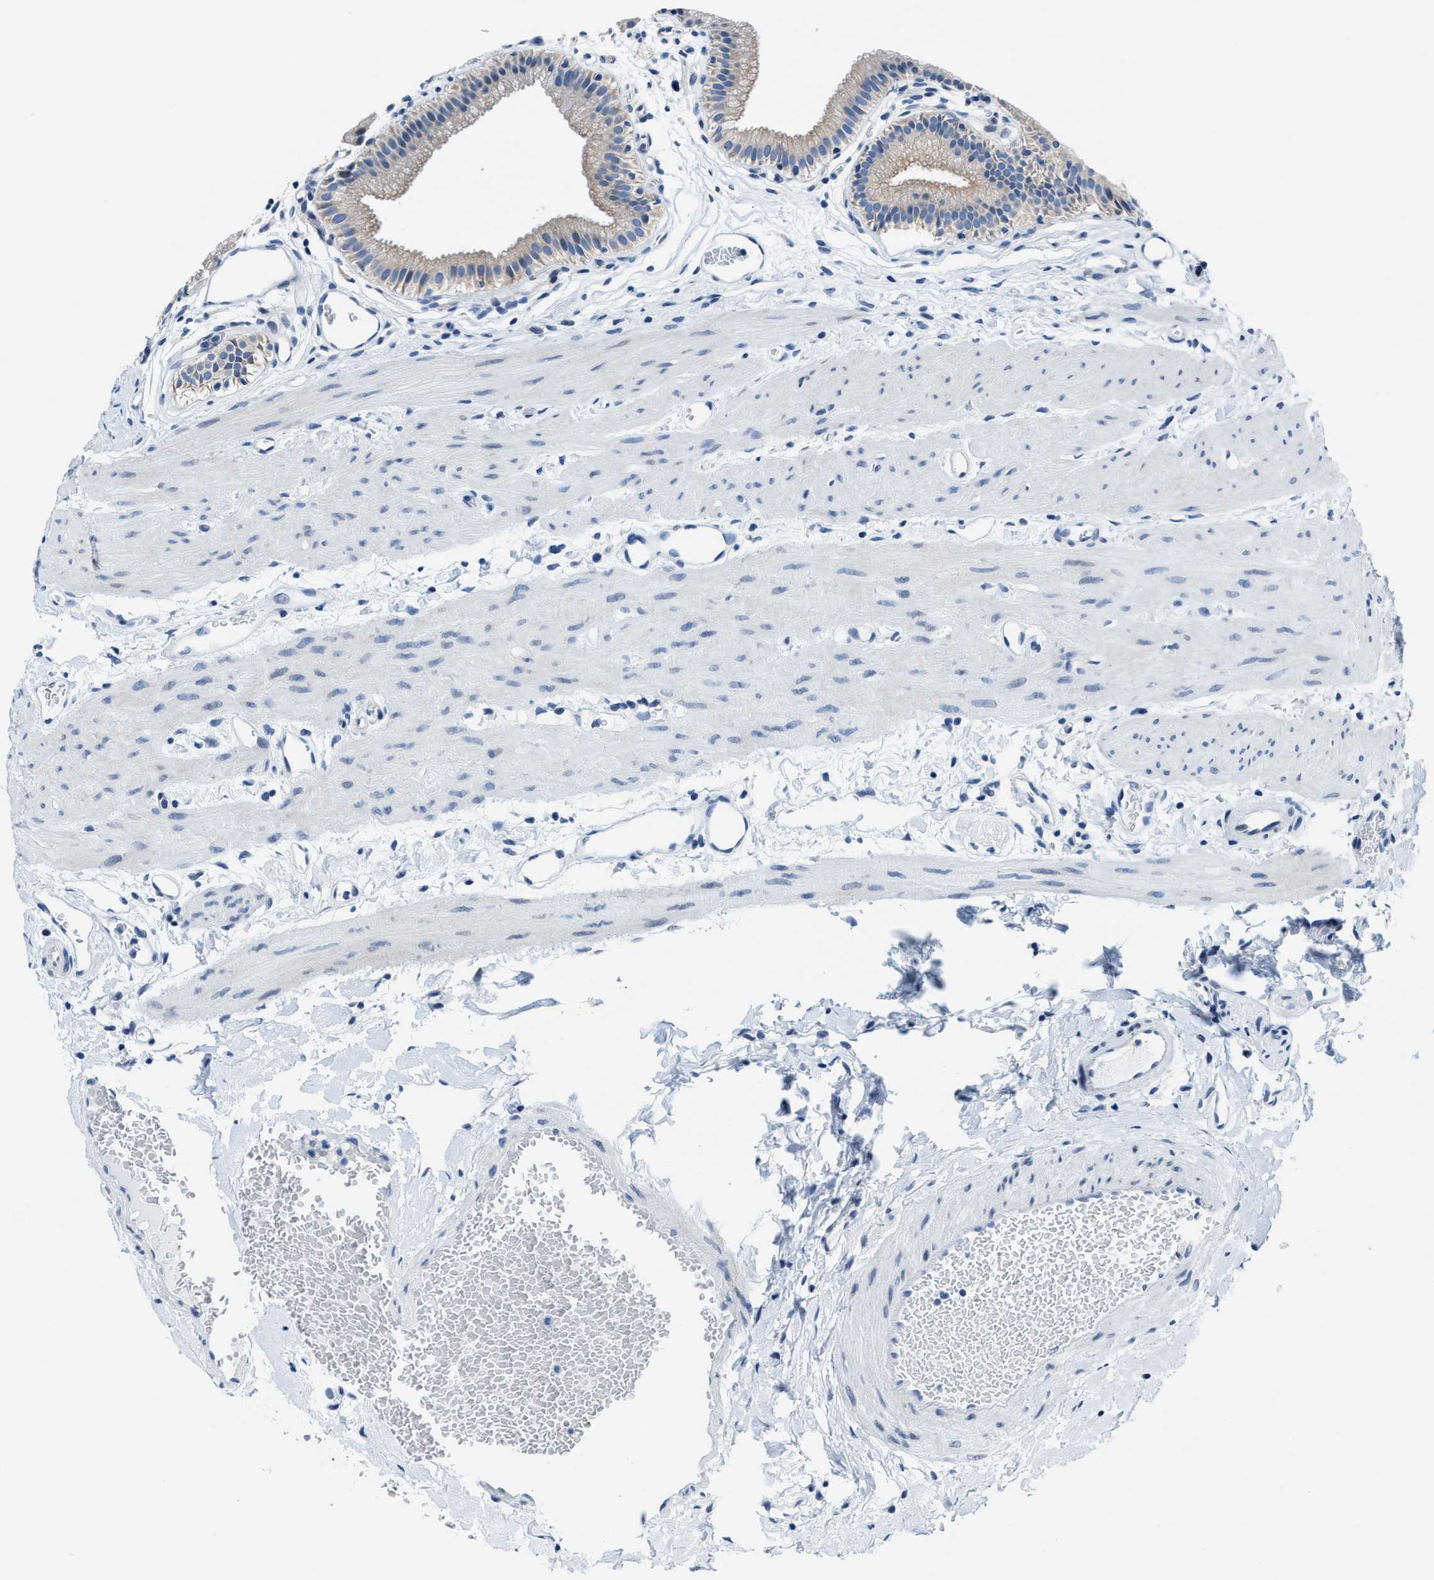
{"staining": {"intensity": "weak", "quantity": ">75%", "location": "cytoplasmic/membranous"}, "tissue": "gallbladder", "cell_type": "Glandular cells", "image_type": "normal", "snomed": [{"axis": "morphology", "description": "Normal tissue, NOS"}, {"axis": "topography", "description": "Gallbladder"}], "caption": "Benign gallbladder was stained to show a protein in brown. There is low levels of weak cytoplasmic/membranous positivity in approximately >75% of glandular cells.", "gene": "ASZ1", "patient": {"sex": "female", "age": 26}}